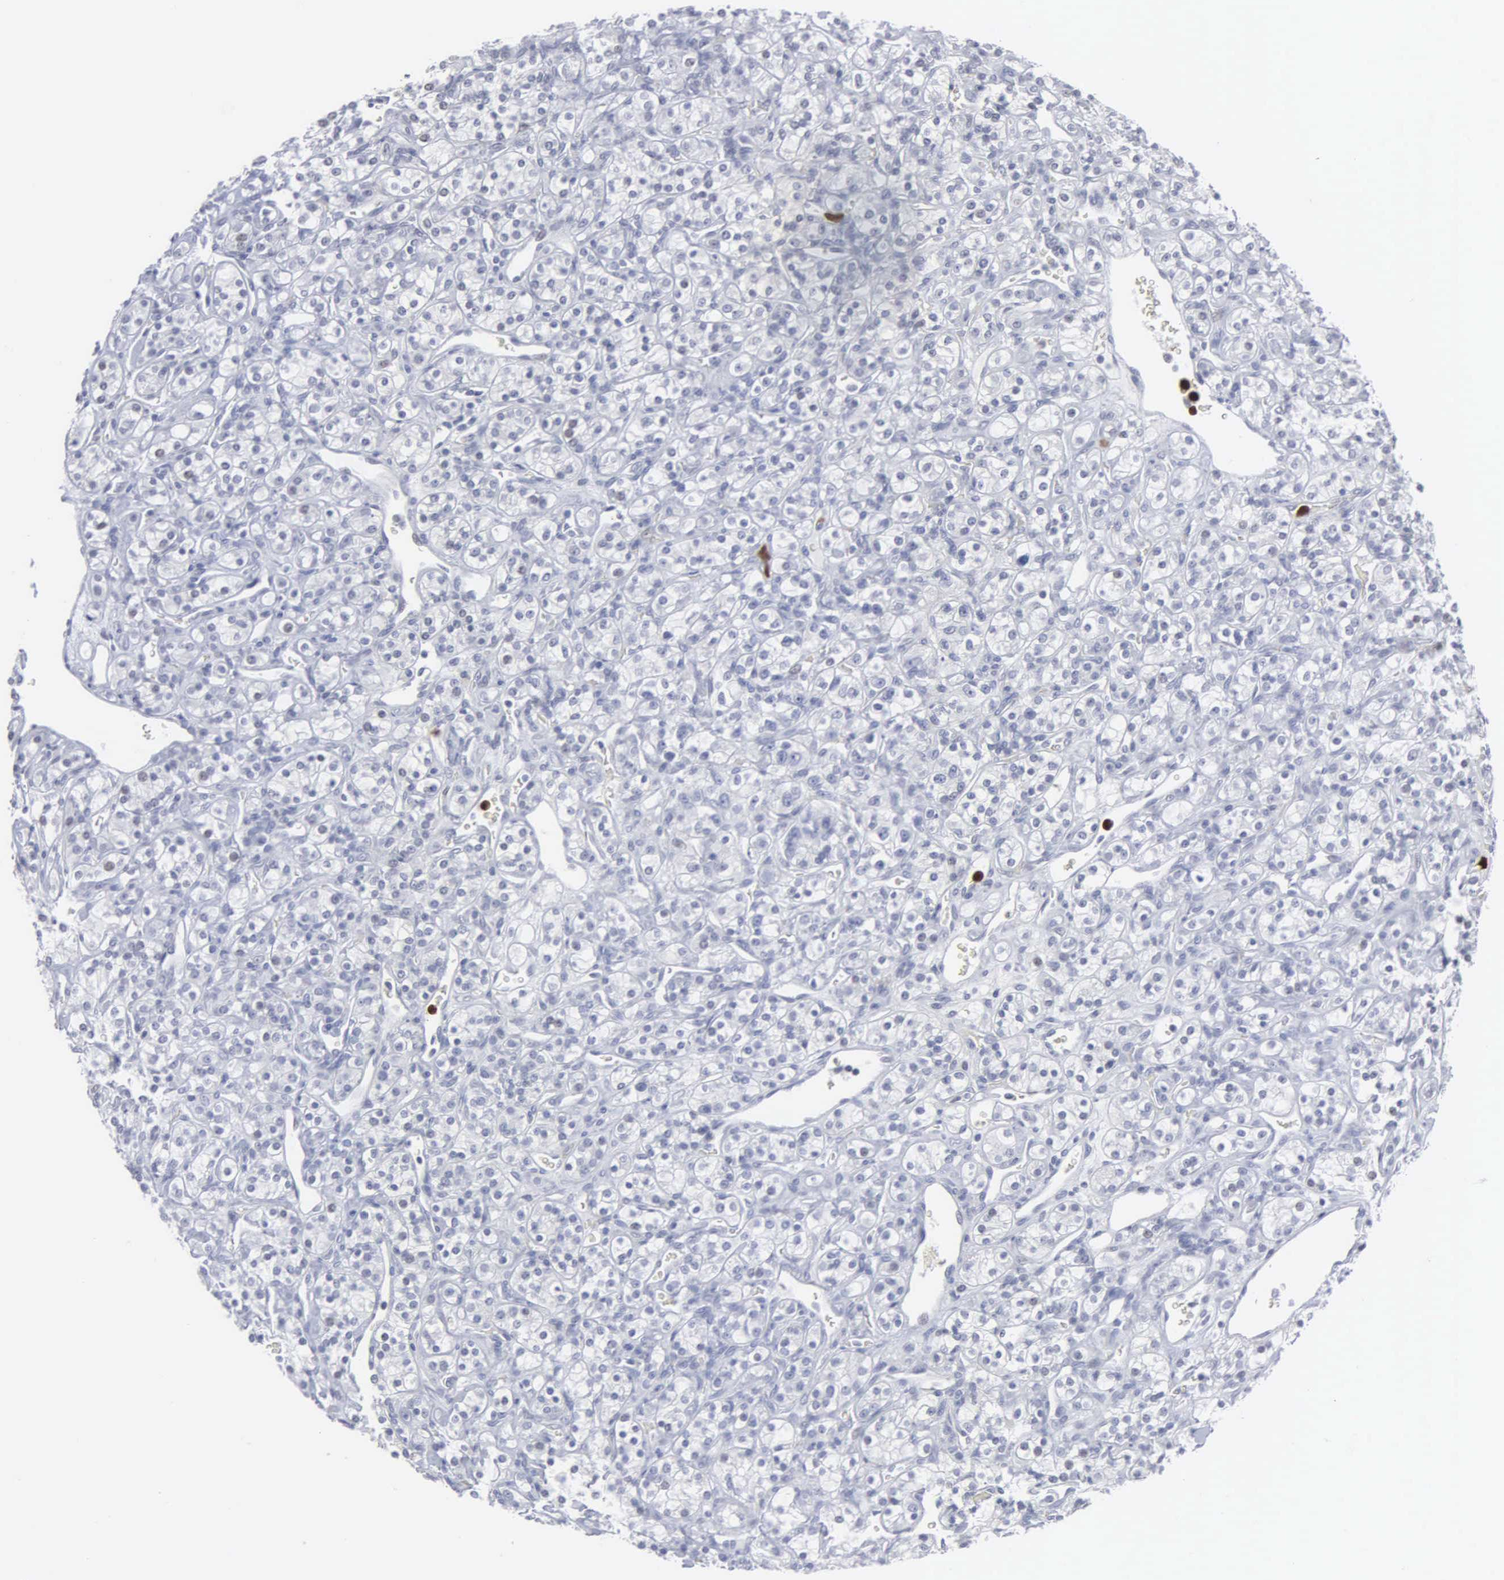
{"staining": {"intensity": "negative", "quantity": "none", "location": "none"}, "tissue": "renal cancer", "cell_type": "Tumor cells", "image_type": "cancer", "snomed": [{"axis": "morphology", "description": "Adenocarcinoma, NOS"}, {"axis": "topography", "description": "Kidney"}], "caption": "This is an IHC photomicrograph of human renal cancer (adenocarcinoma). There is no expression in tumor cells.", "gene": "SPIN3", "patient": {"sex": "male", "age": 77}}